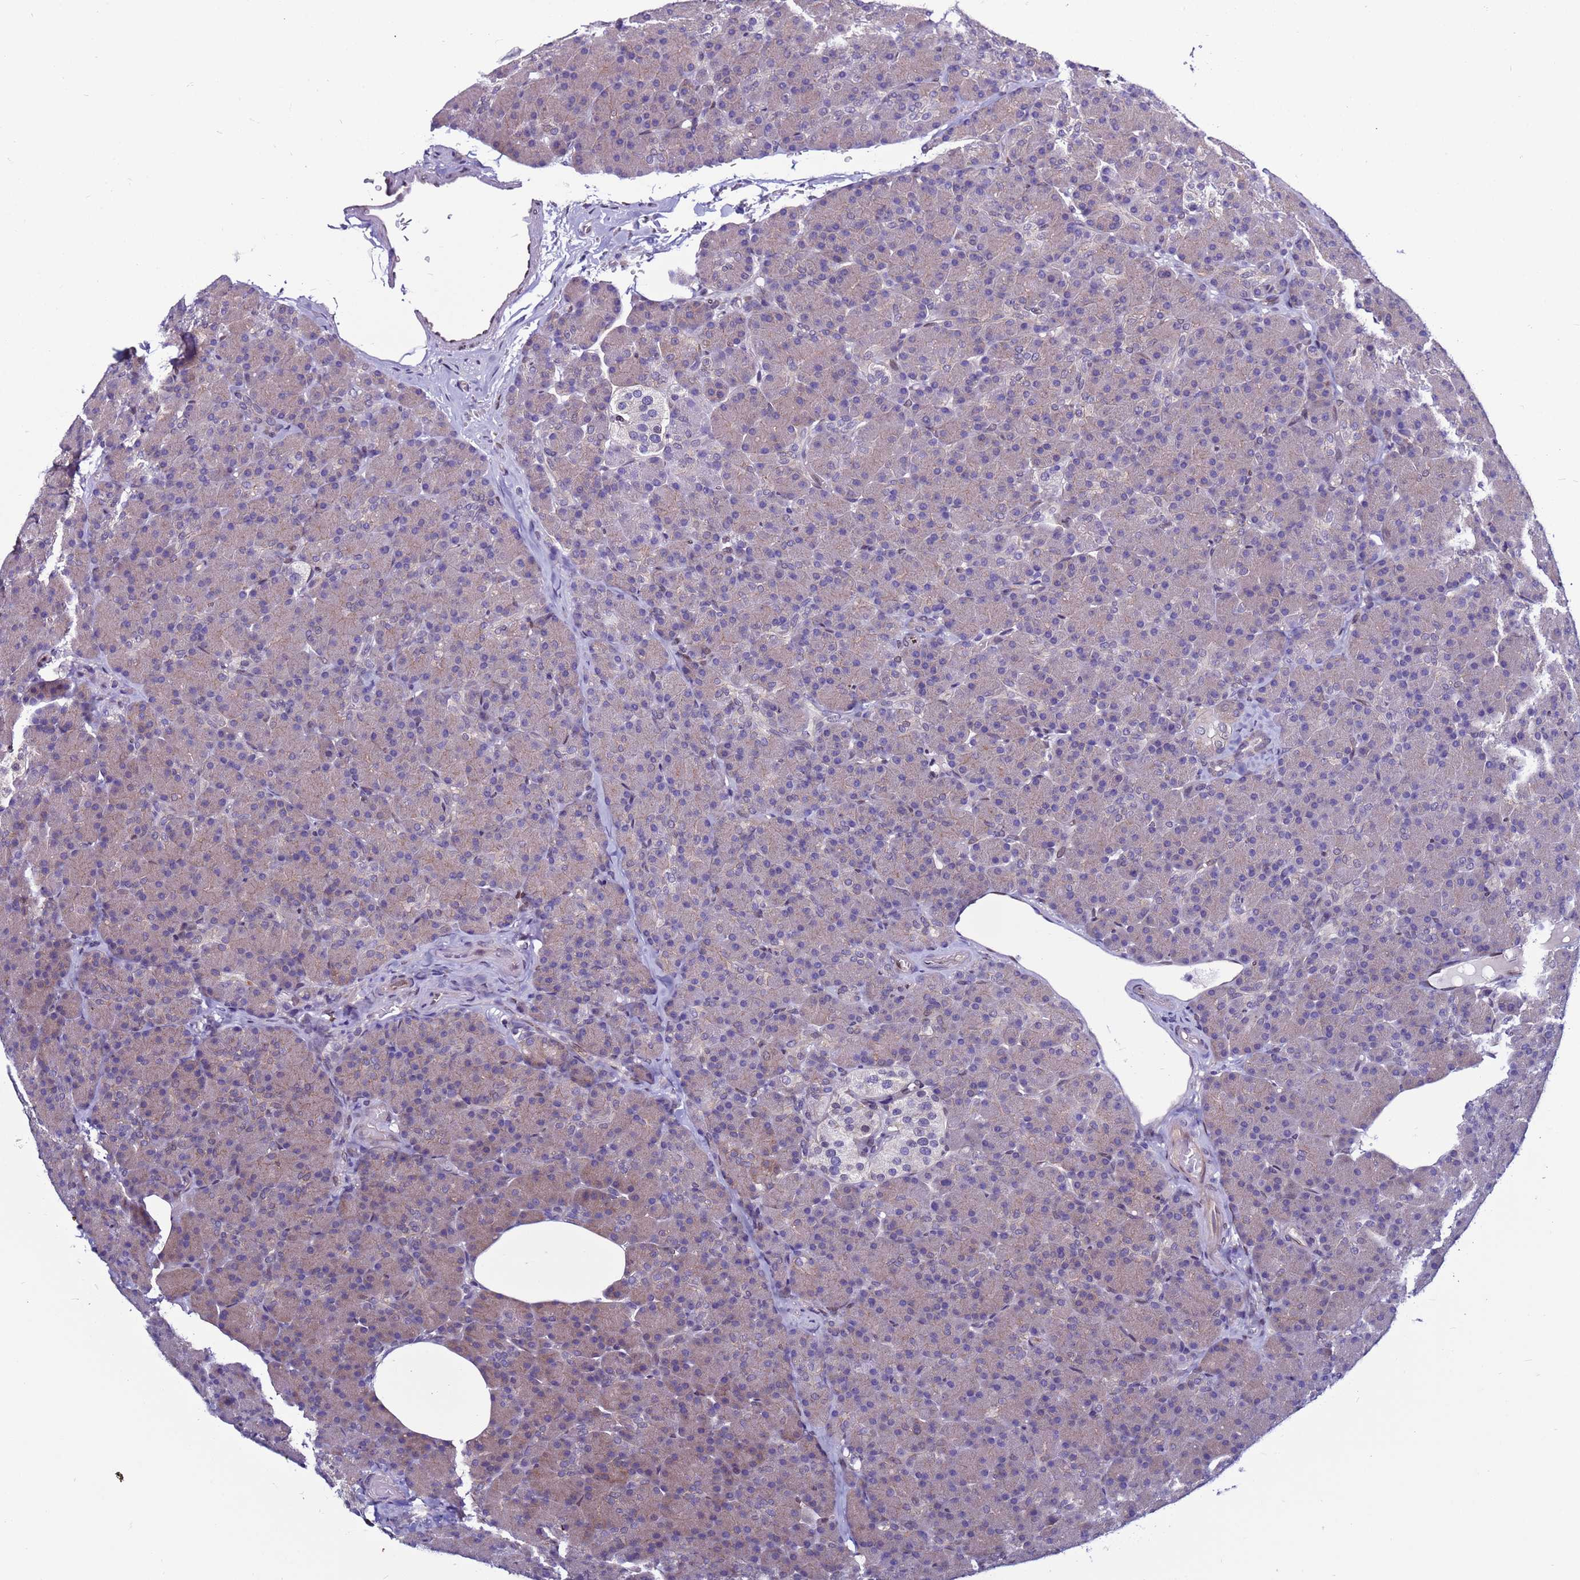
{"staining": {"intensity": "weak", "quantity": "25%-75%", "location": "cytoplasmic/membranous"}, "tissue": "pancreas", "cell_type": "Exocrine glandular cells", "image_type": "normal", "snomed": [{"axis": "morphology", "description": "Normal tissue, NOS"}, {"axis": "topography", "description": "Pancreas"}], "caption": "Pancreas stained with IHC displays weak cytoplasmic/membranous expression in approximately 25%-75% of exocrine glandular cells. Using DAB (3,3'-diaminobenzidine) (brown) and hematoxylin (blue) stains, captured at high magnification using brightfield microscopy.", "gene": "TRIM37", "patient": {"sex": "female", "age": 43}}